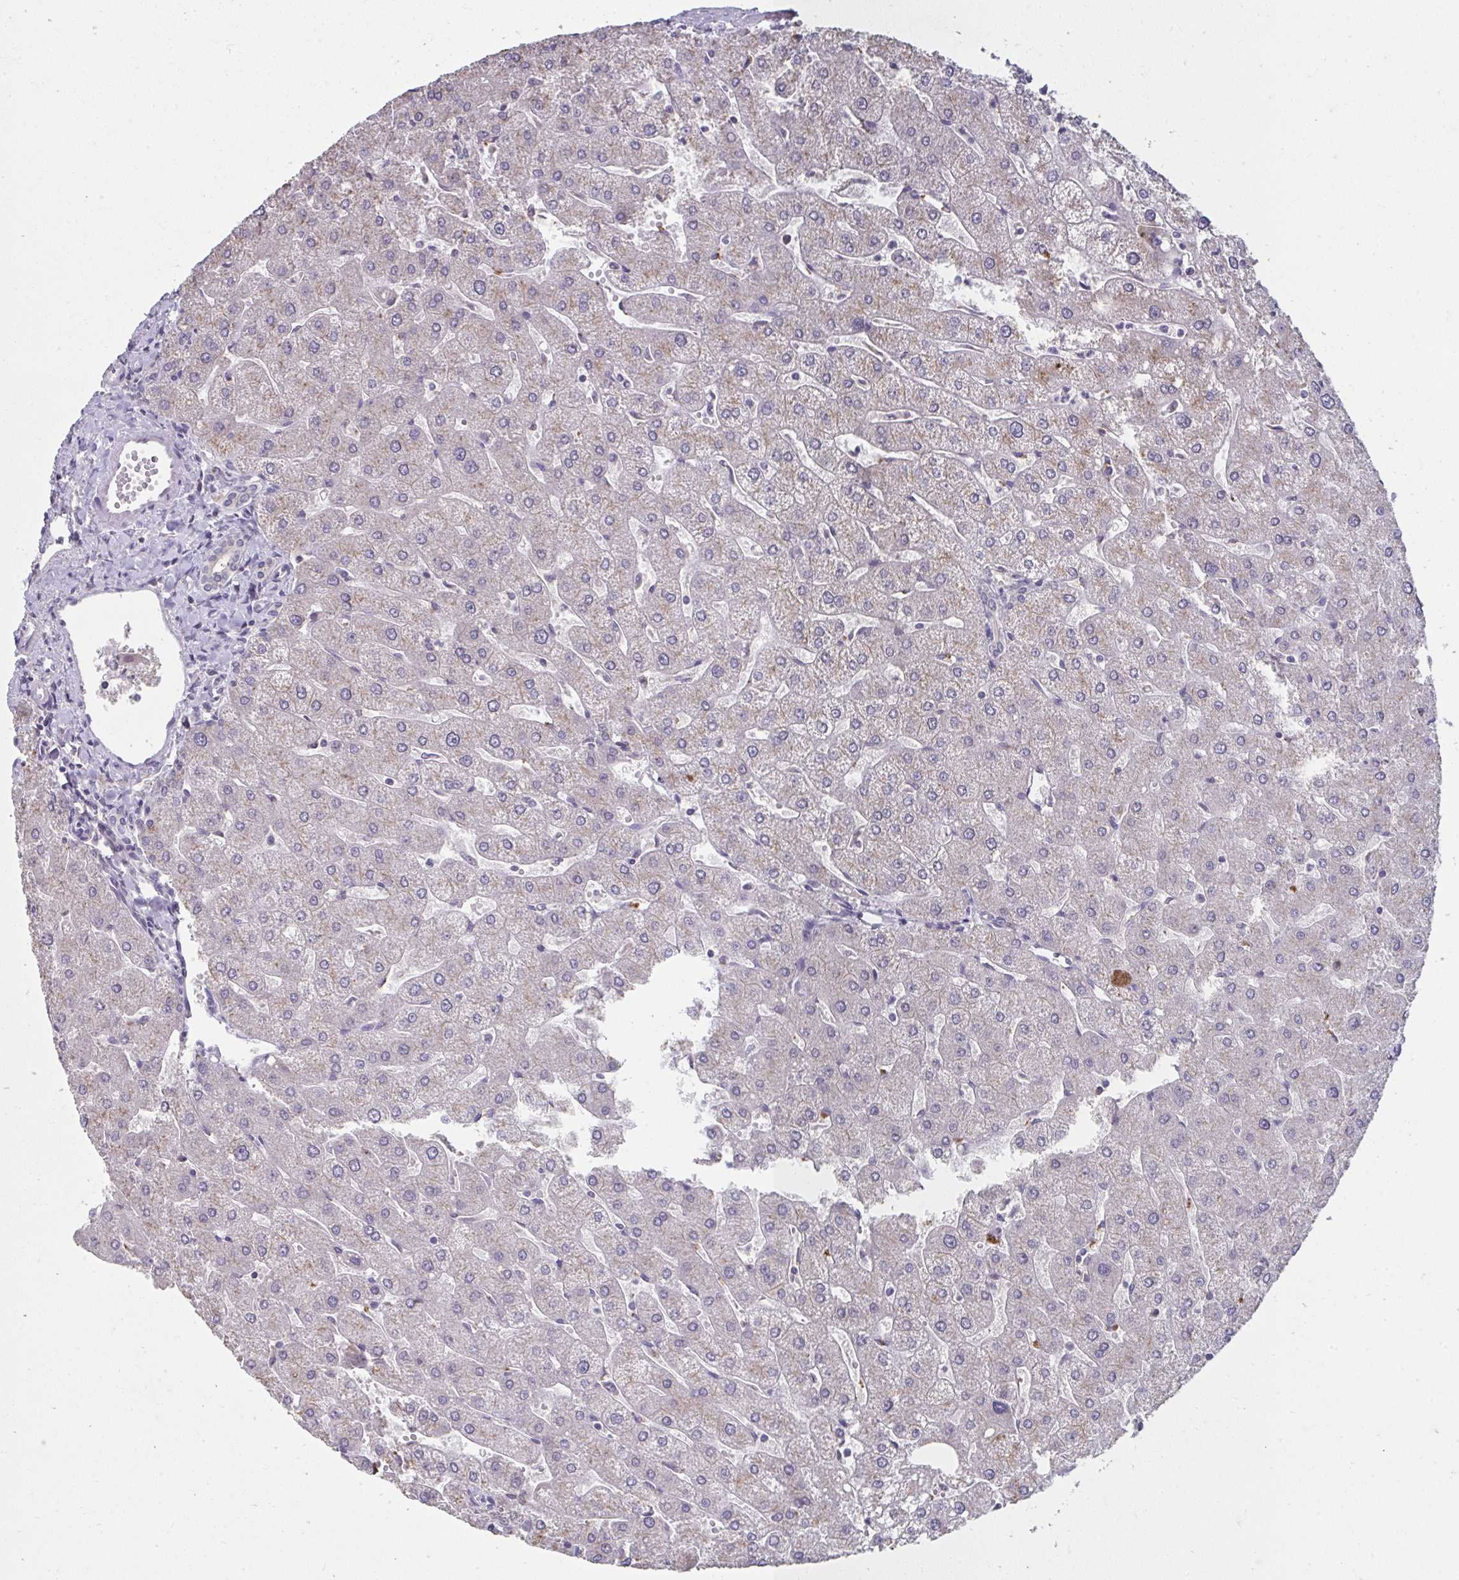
{"staining": {"intensity": "negative", "quantity": "none", "location": "none"}, "tissue": "liver", "cell_type": "Cholangiocytes", "image_type": "normal", "snomed": [{"axis": "morphology", "description": "Normal tissue, NOS"}, {"axis": "topography", "description": "Liver"}], "caption": "IHC image of unremarkable liver: human liver stained with DAB (3,3'-diaminobenzidine) demonstrates no significant protein expression in cholangiocytes.", "gene": "NUP133", "patient": {"sex": "male", "age": 67}}